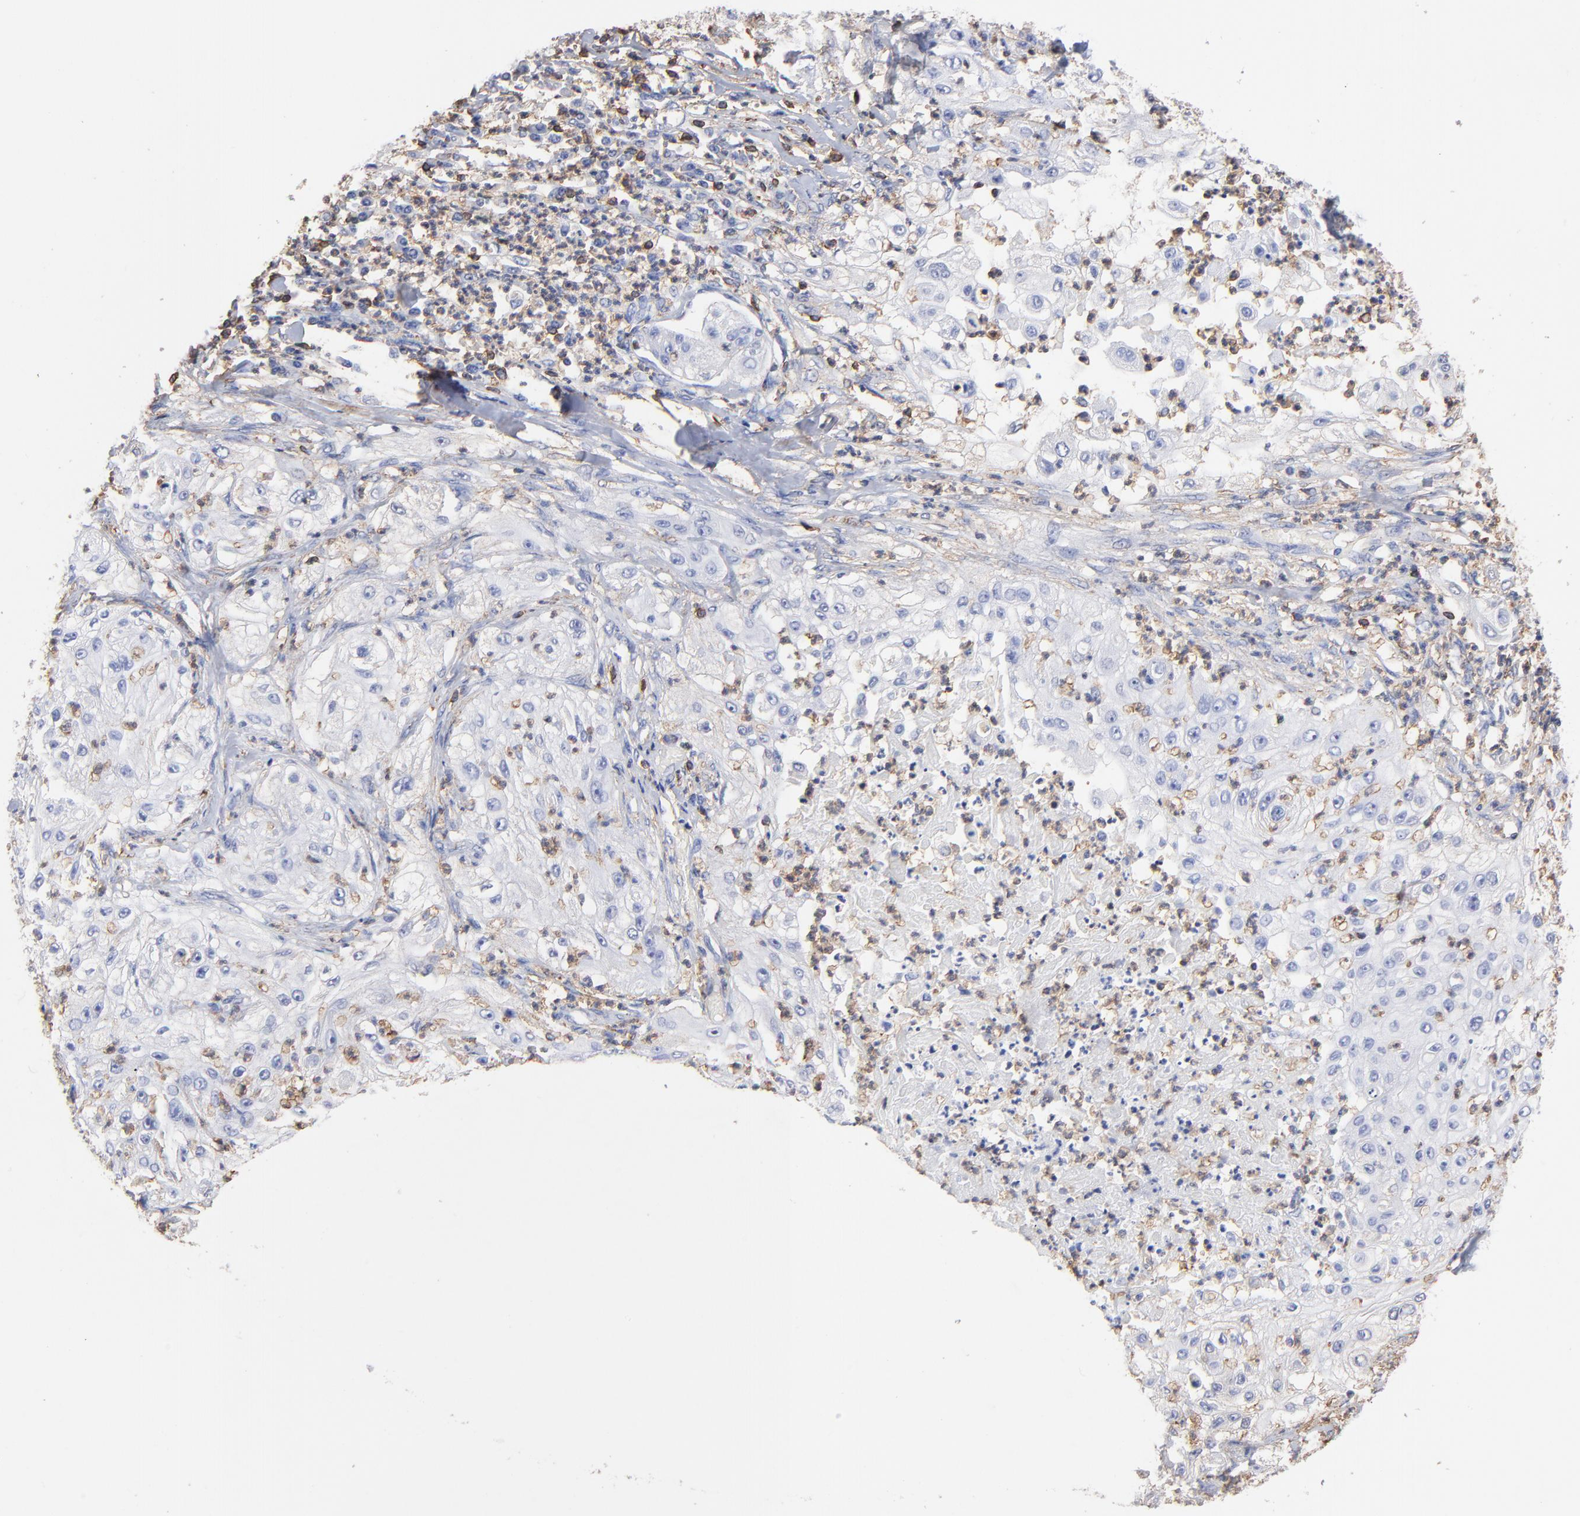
{"staining": {"intensity": "weak", "quantity": "<25%", "location": "cytoplasmic/membranous"}, "tissue": "lung cancer", "cell_type": "Tumor cells", "image_type": "cancer", "snomed": [{"axis": "morphology", "description": "Inflammation, NOS"}, {"axis": "morphology", "description": "Squamous cell carcinoma, NOS"}, {"axis": "topography", "description": "Lymph node"}, {"axis": "topography", "description": "Soft tissue"}, {"axis": "topography", "description": "Lung"}], "caption": "DAB (3,3'-diaminobenzidine) immunohistochemical staining of human lung squamous cell carcinoma shows no significant staining in tumor cells.", "gene": "ASL", "patient": {"sex": "male", "age": 66}}